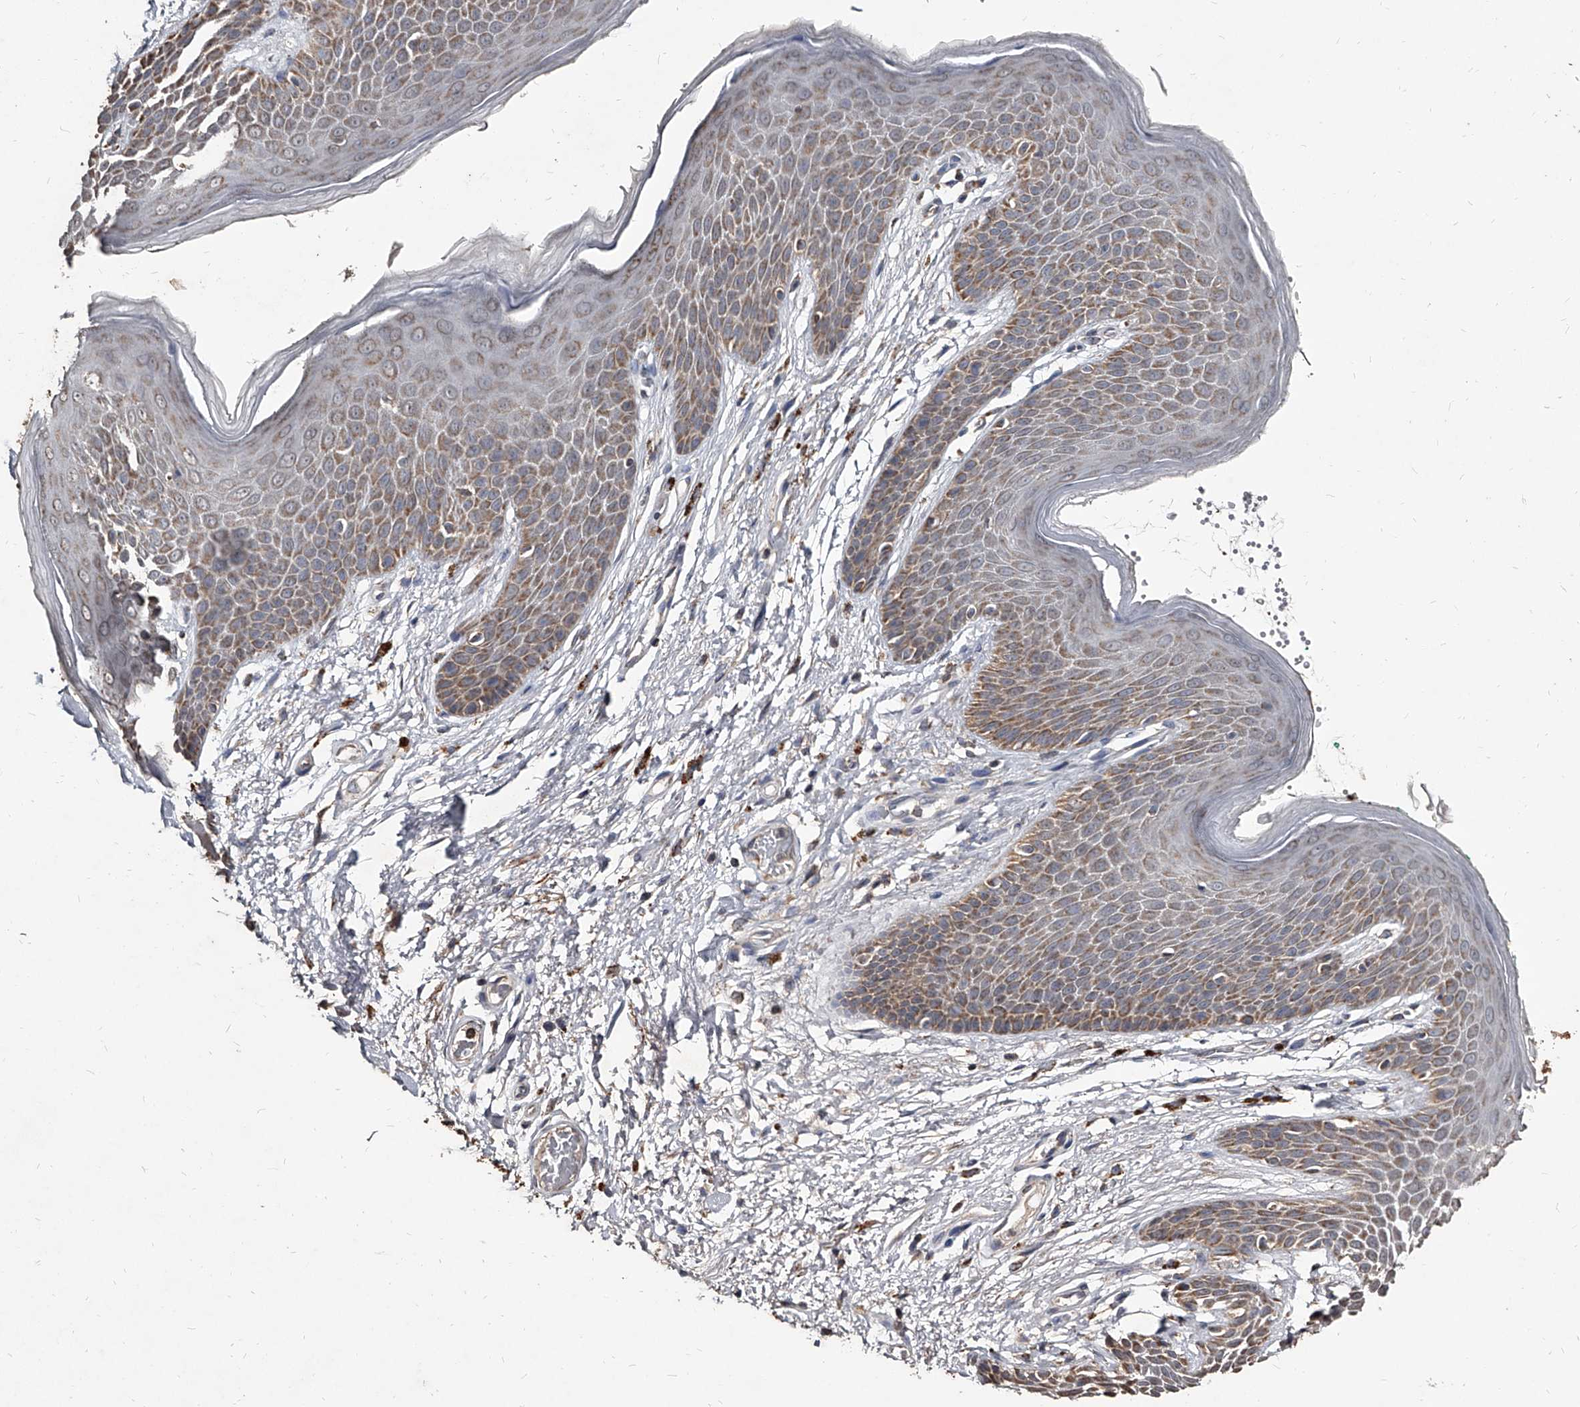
{"staining": {"intensity": "moderate", "quantity": ">75%", "location": "cytoplasmic/membranous"}, "tissue": "skin", "cell_type": "Epidermal cells", "image_type": "normal", "snomed": [{"axis": "morphology", "description": "Normal tissue, NOS"}, {"axis": "topography", "description": "Anal"}], "caption": "A brown stain labels moderate cytoplasmic/membranous staining of a protein in epidermal cells of normal skin. Using DAB (3,3'-diaminobenzidine) (brown) and hematoxylin (blue) stains, captured at high magnification using brightfield microscopy.", "gene": "GPR183", "patient": {"sex": "male", "age": 74}}